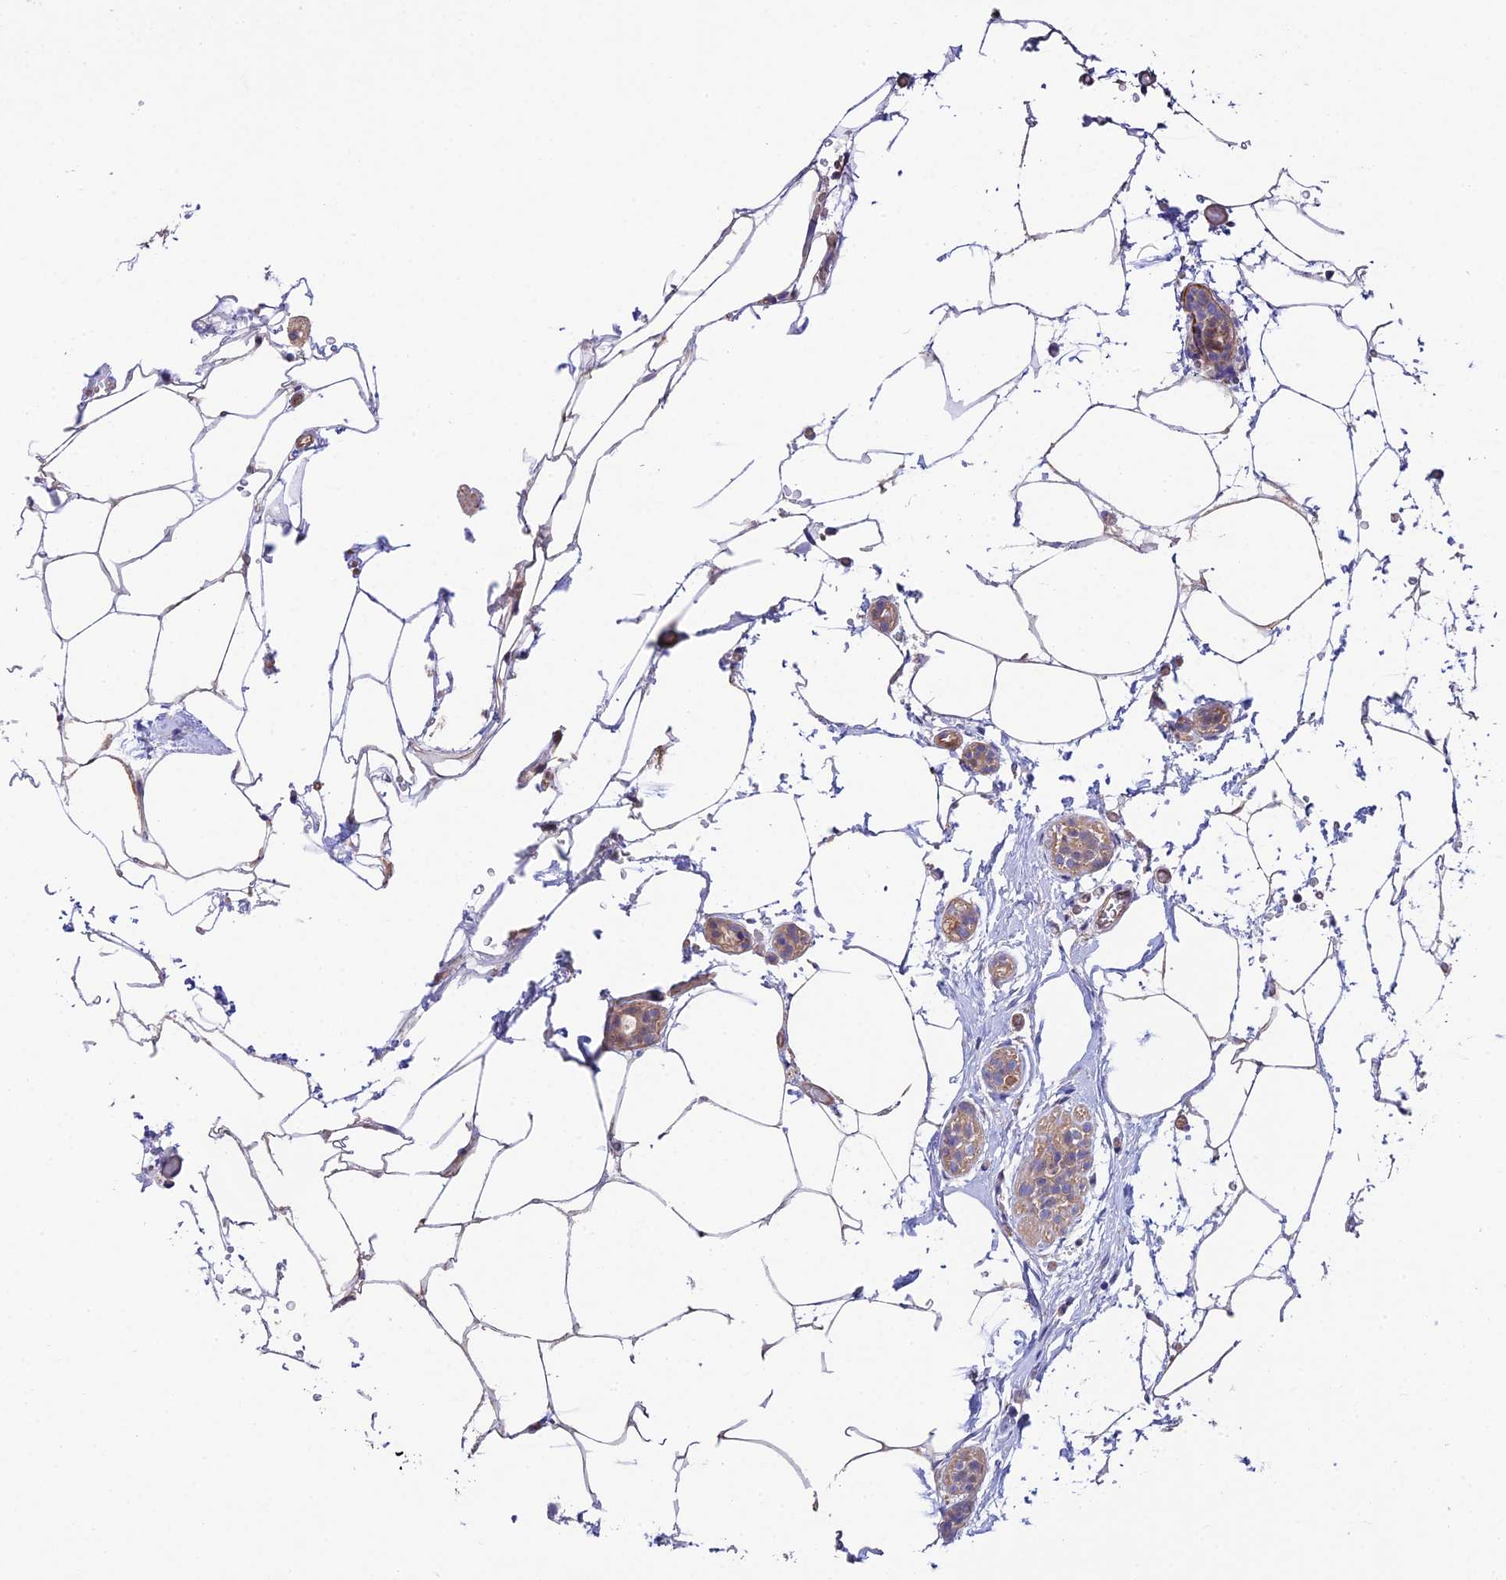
{"staining": {"intensity": "weak", "quantity": ">75%", "location": "cytoplasmic/membranous"}, "tissue": "breast cancer", "cell_type": "Tumor cells", "image_type": "cancer", "snomed": [{"axis": "morphology", "description": "Lobular carcinoma"}, {"axis": "topography", "description": "Breast"}], "caption": "Weak cytoplasmic/membranous staining for a protein is identified in about >75% of tumor cells of breast lobular carcinoma using immunohistochemistry.", "gene": "QRFP", "patient": {"sex": "female", "age": 58}}